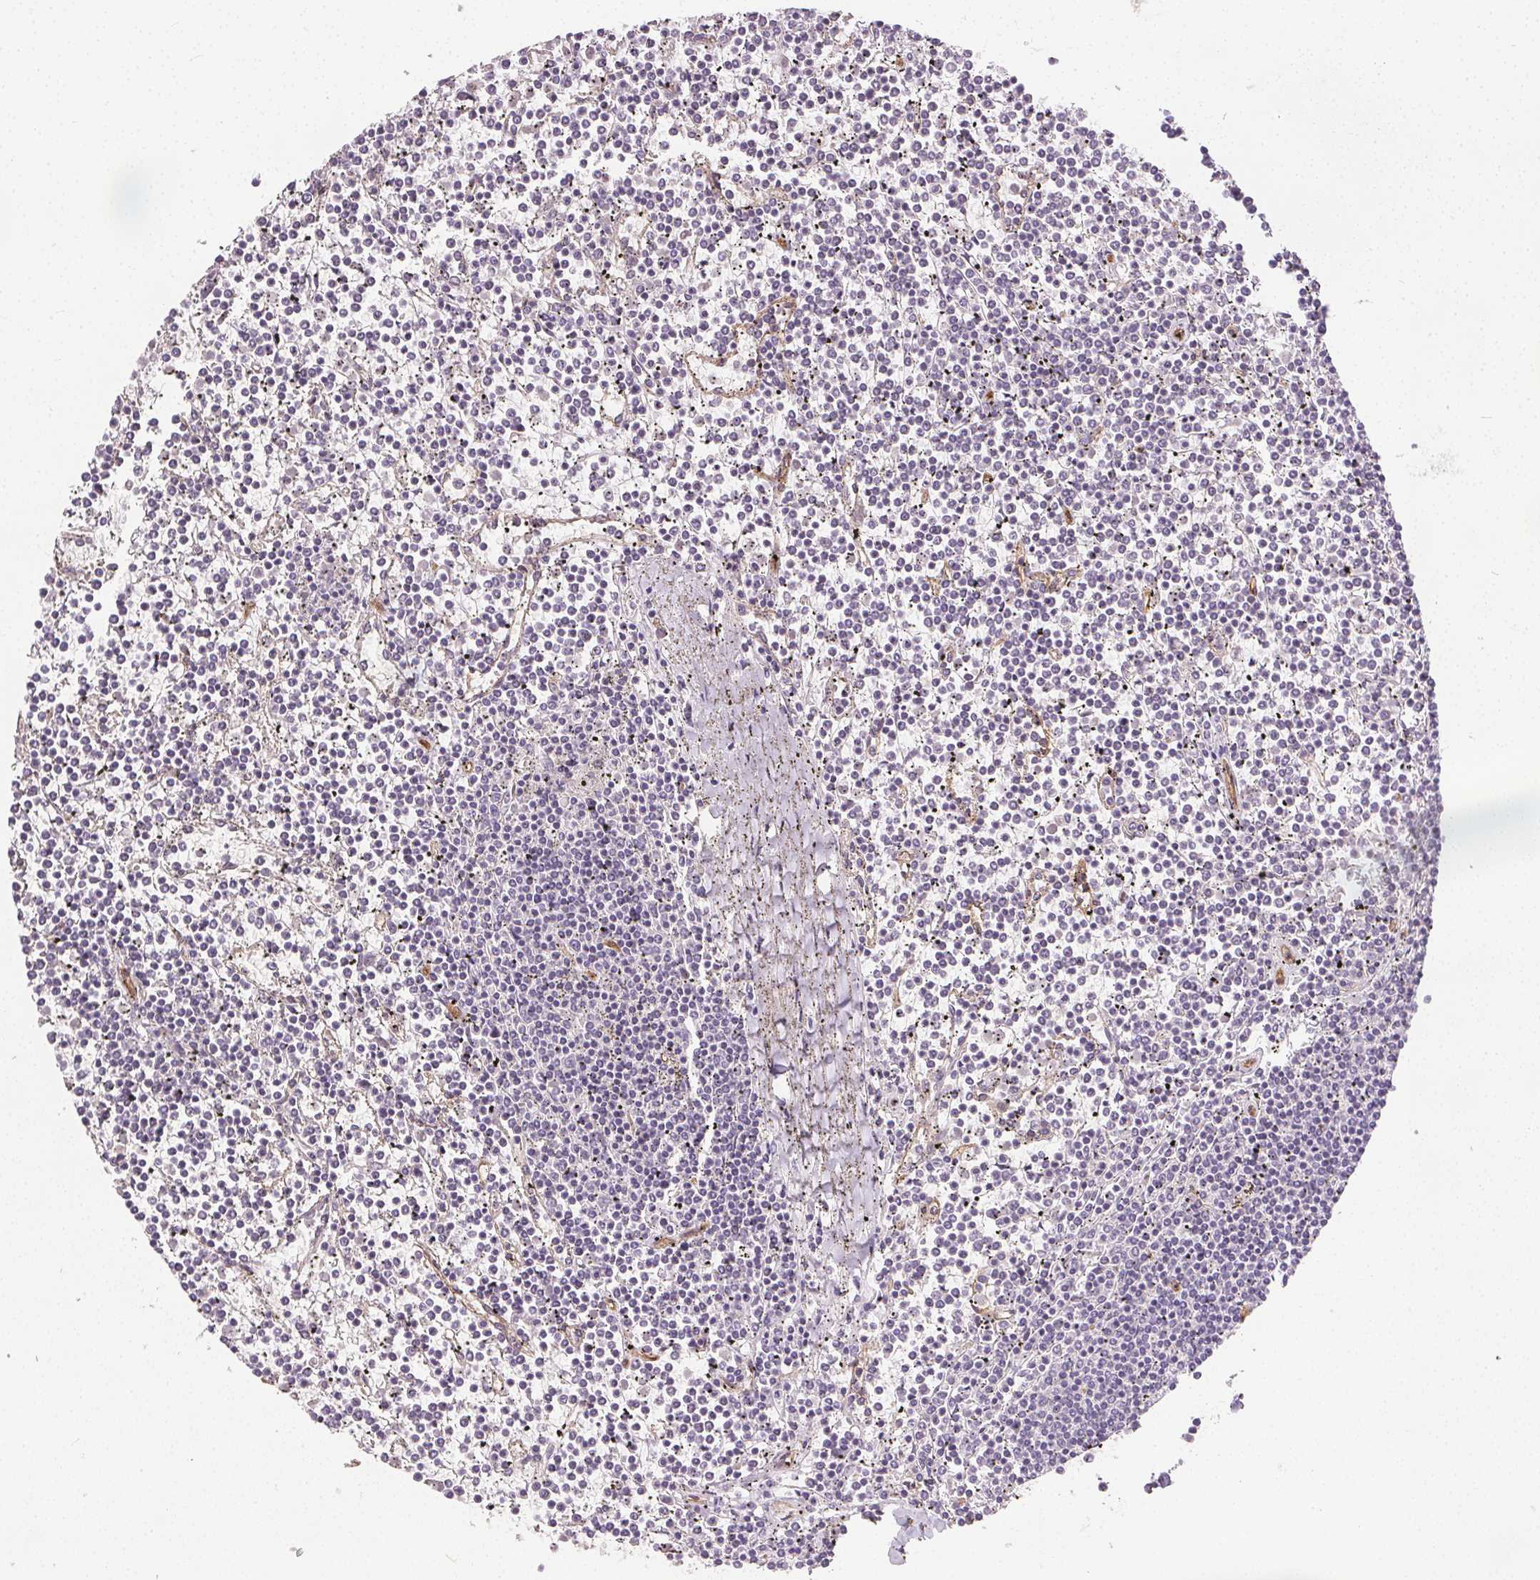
{"staining": {"intensity": "negative", "quantity": "none", "location": "none"}, "tissue": "lymphoma", "cell_type": "Tumor cells", "image_type": "cancer", "snomed": [{"axis": "morphology", "description": "Malignant lymphoma, non-Hodgkin's type, Low grade"}, {"axis": "topography", "description": "Spleen"}], "caption": "Malignant lymphoma, non-Hodgkin's type (low-grade) stained for a protein using IHC demonstrates no positivity tumor cells.", "gene": "PODXL", "patient": {"sex": "female", "age": 19}}